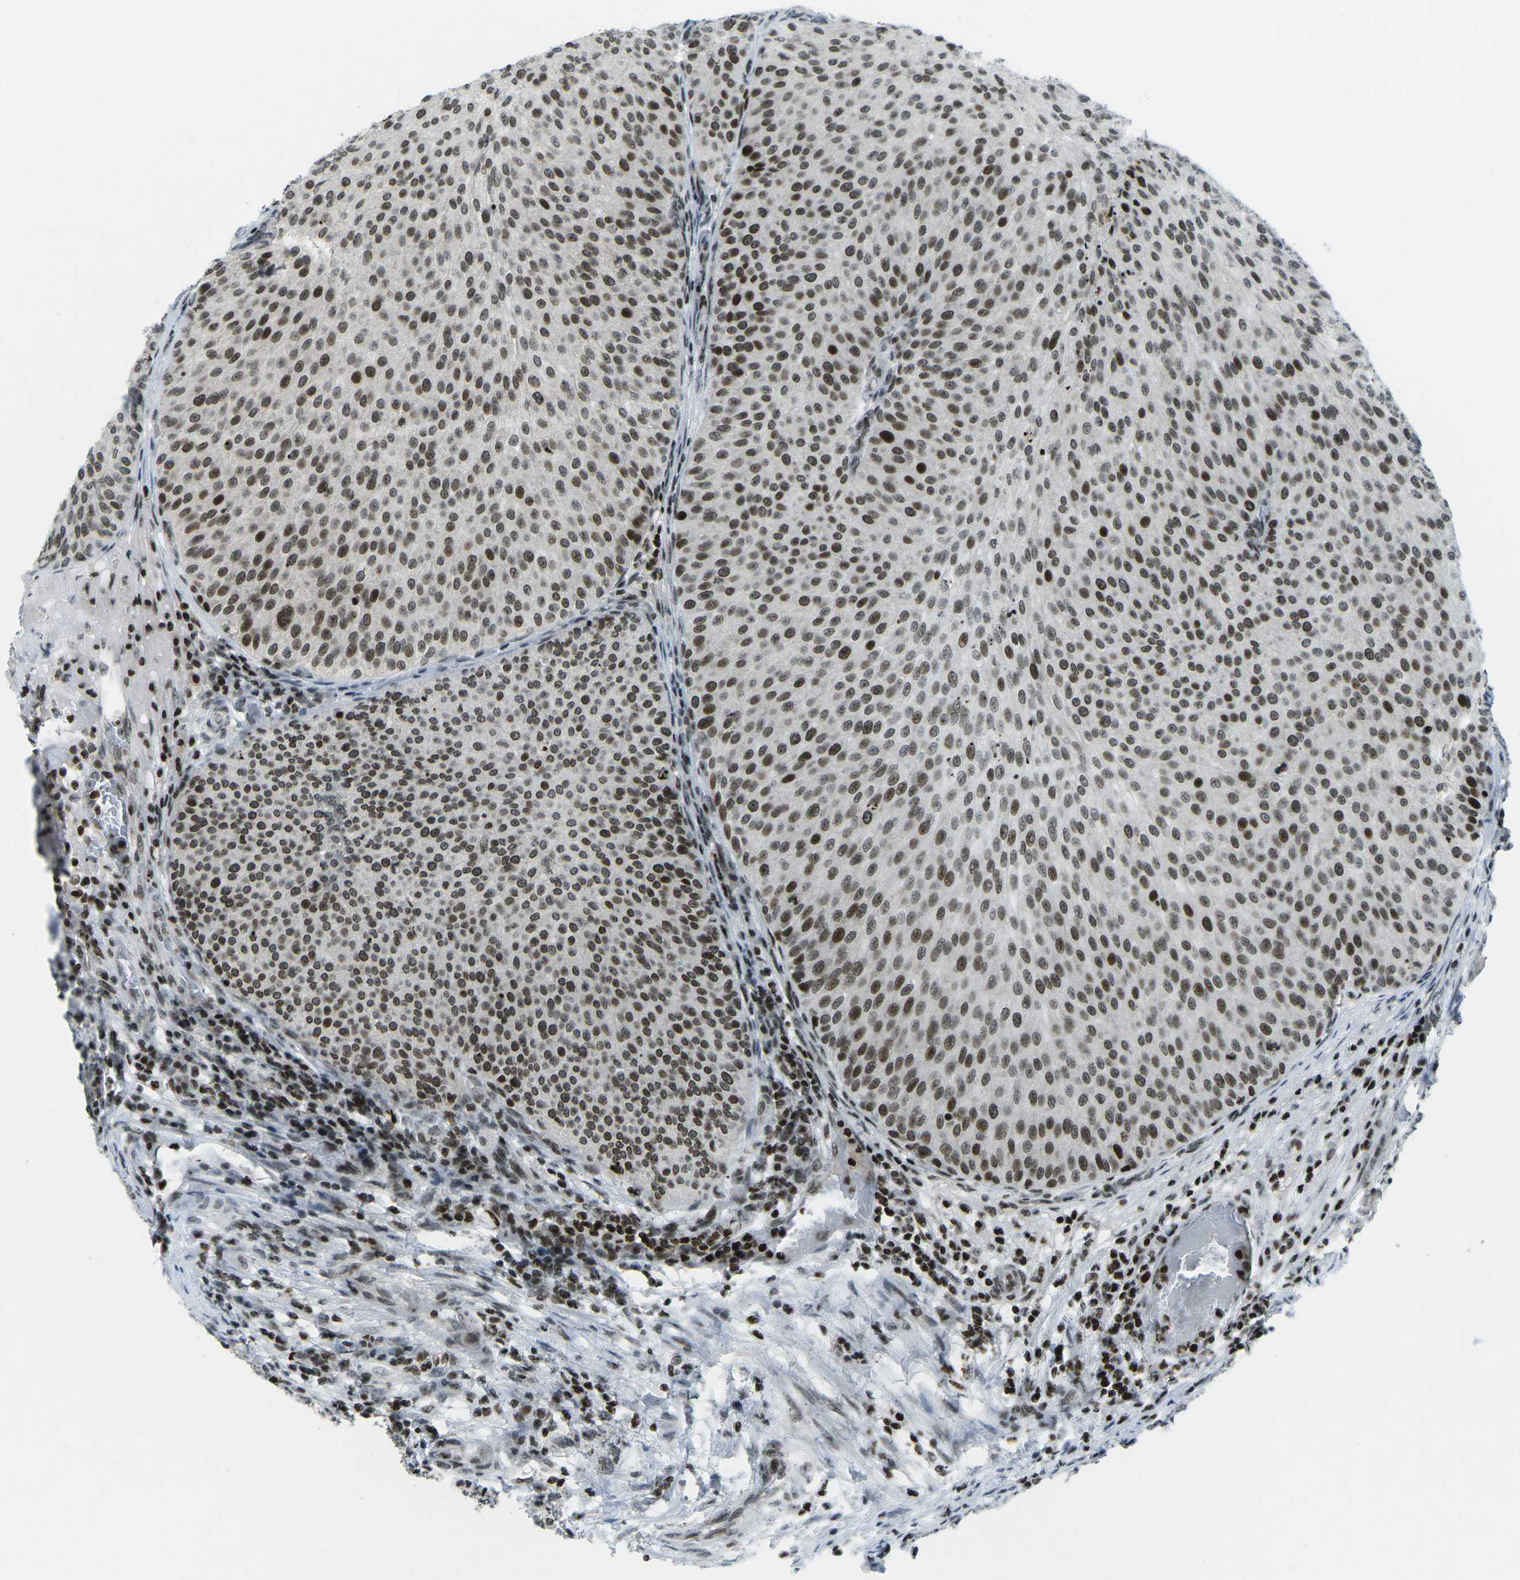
{"staining": {"intensity": "moderate", "quantity": ">75%", "location": "nuclear"}, "tissue": "urothelial cancer", "cell_type": "Tumor cells", "image_type": "cancer", "snomed": [{"axis": "morphology", "description": "Urothelial carcinoma, Low grade"}, {"axis": "topography", "description": "Smooth muscle"}, {"axis": "topography", "description": "Urinary bladder"}], "caption": "Urothelial cancer was stained to show a protein in brown. There is medium levels of moderate nuclear staining in approximately >75% of tumor cells.", "gene": "EME1", "patient": {"sex": "male", "age": 60}}